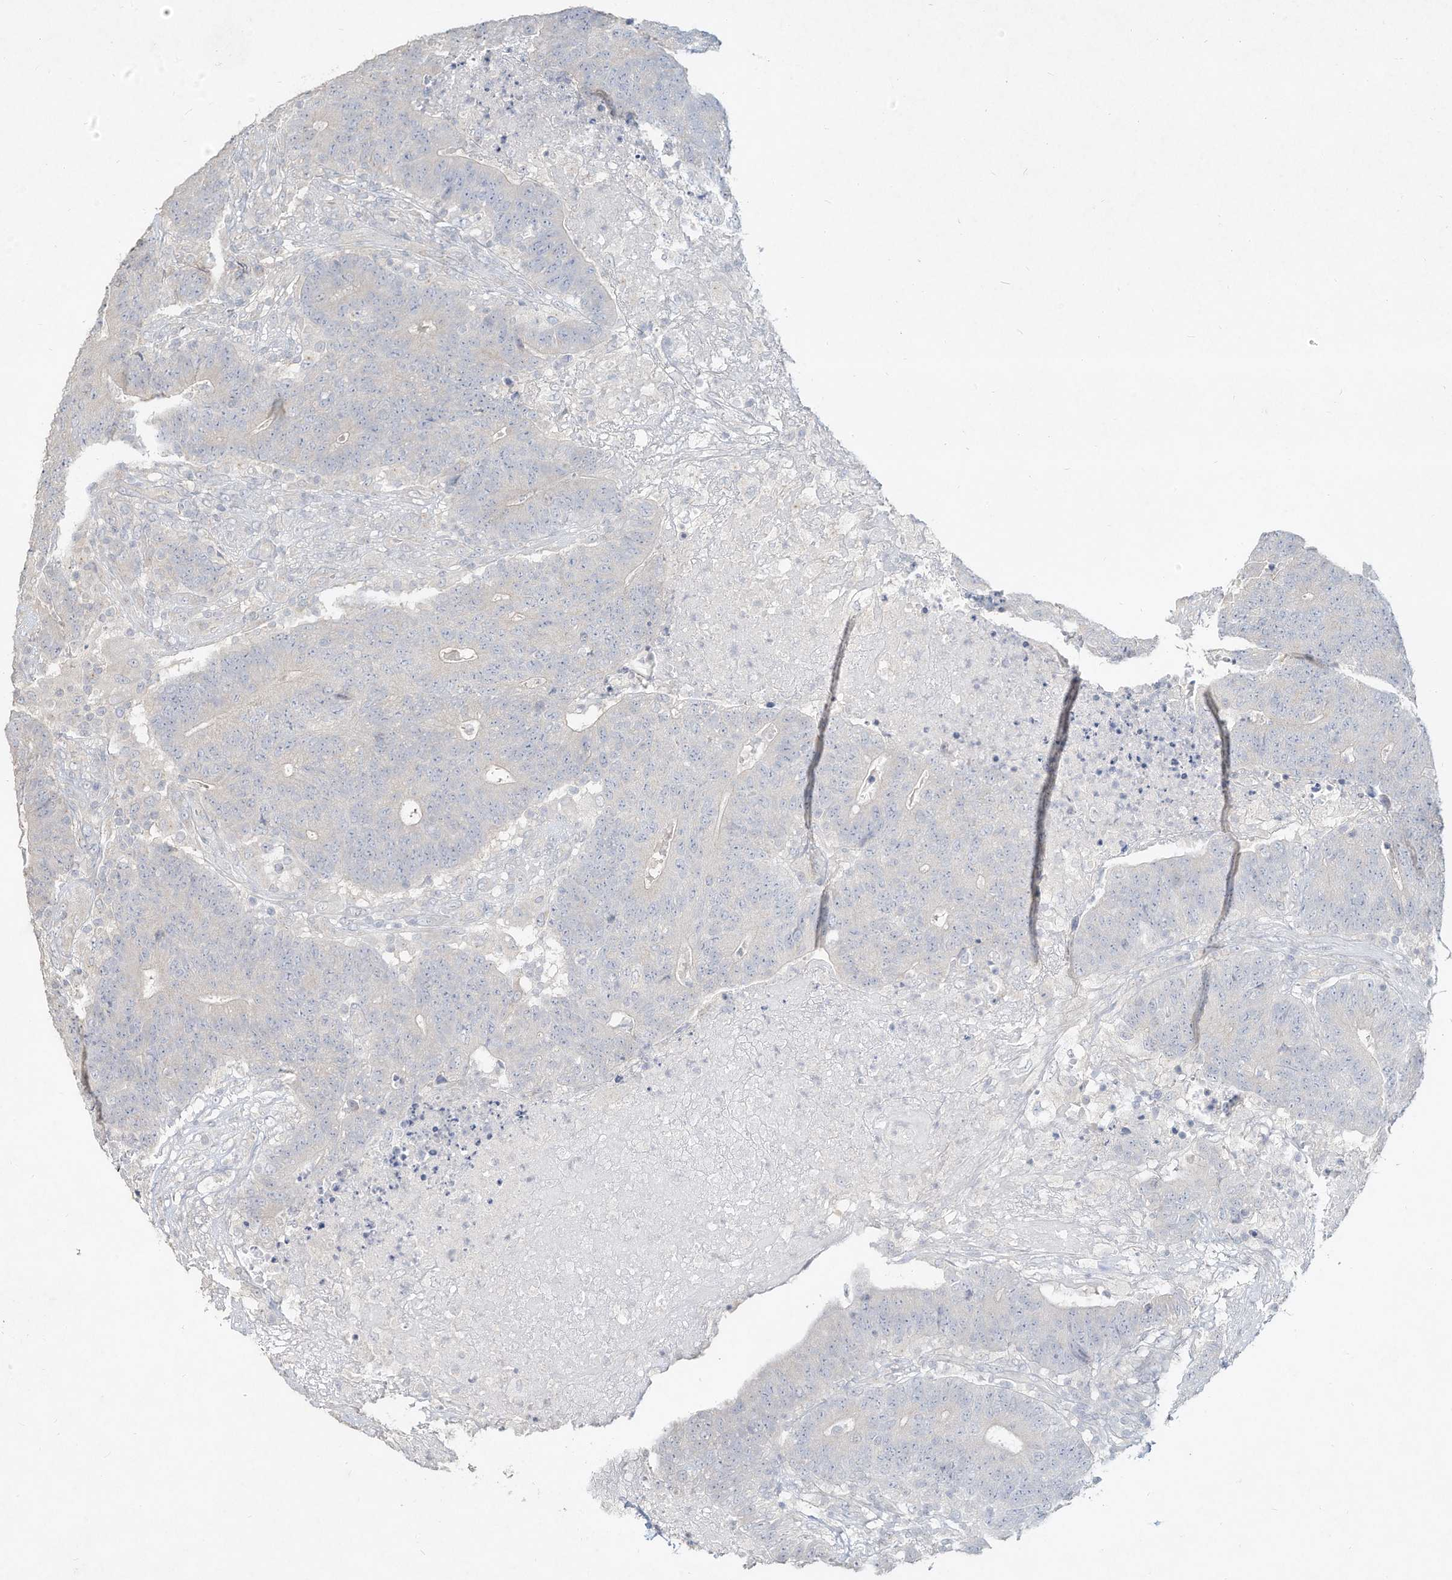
{"staining": {"intensity": "negative", "quantity": "none", "location": "none"}, "tissue": "colorectal cancer", "cell_type": "Tumor cells", "image_type": "cancer", "snomed": [{"axis": "morphology", "description": "Normal tissue, NOS"}, {"axis": "morphology", "description": "Adenocarcinoma, NOS"}, {"axis": "topography", "description": "Colon"}], "caption": "The immunohistochemistry photomicrograph has no significant expression in tumor cells of colorectal adenocarcinoma tissue. The staining was performed using DAB to visualize the protein expression in brown, while the nuclei were stained in blue with hematoxylin (Magnification: 20x).", "gene": "DYNC1I2", "patient": {"sex": "female", "age": 75}}